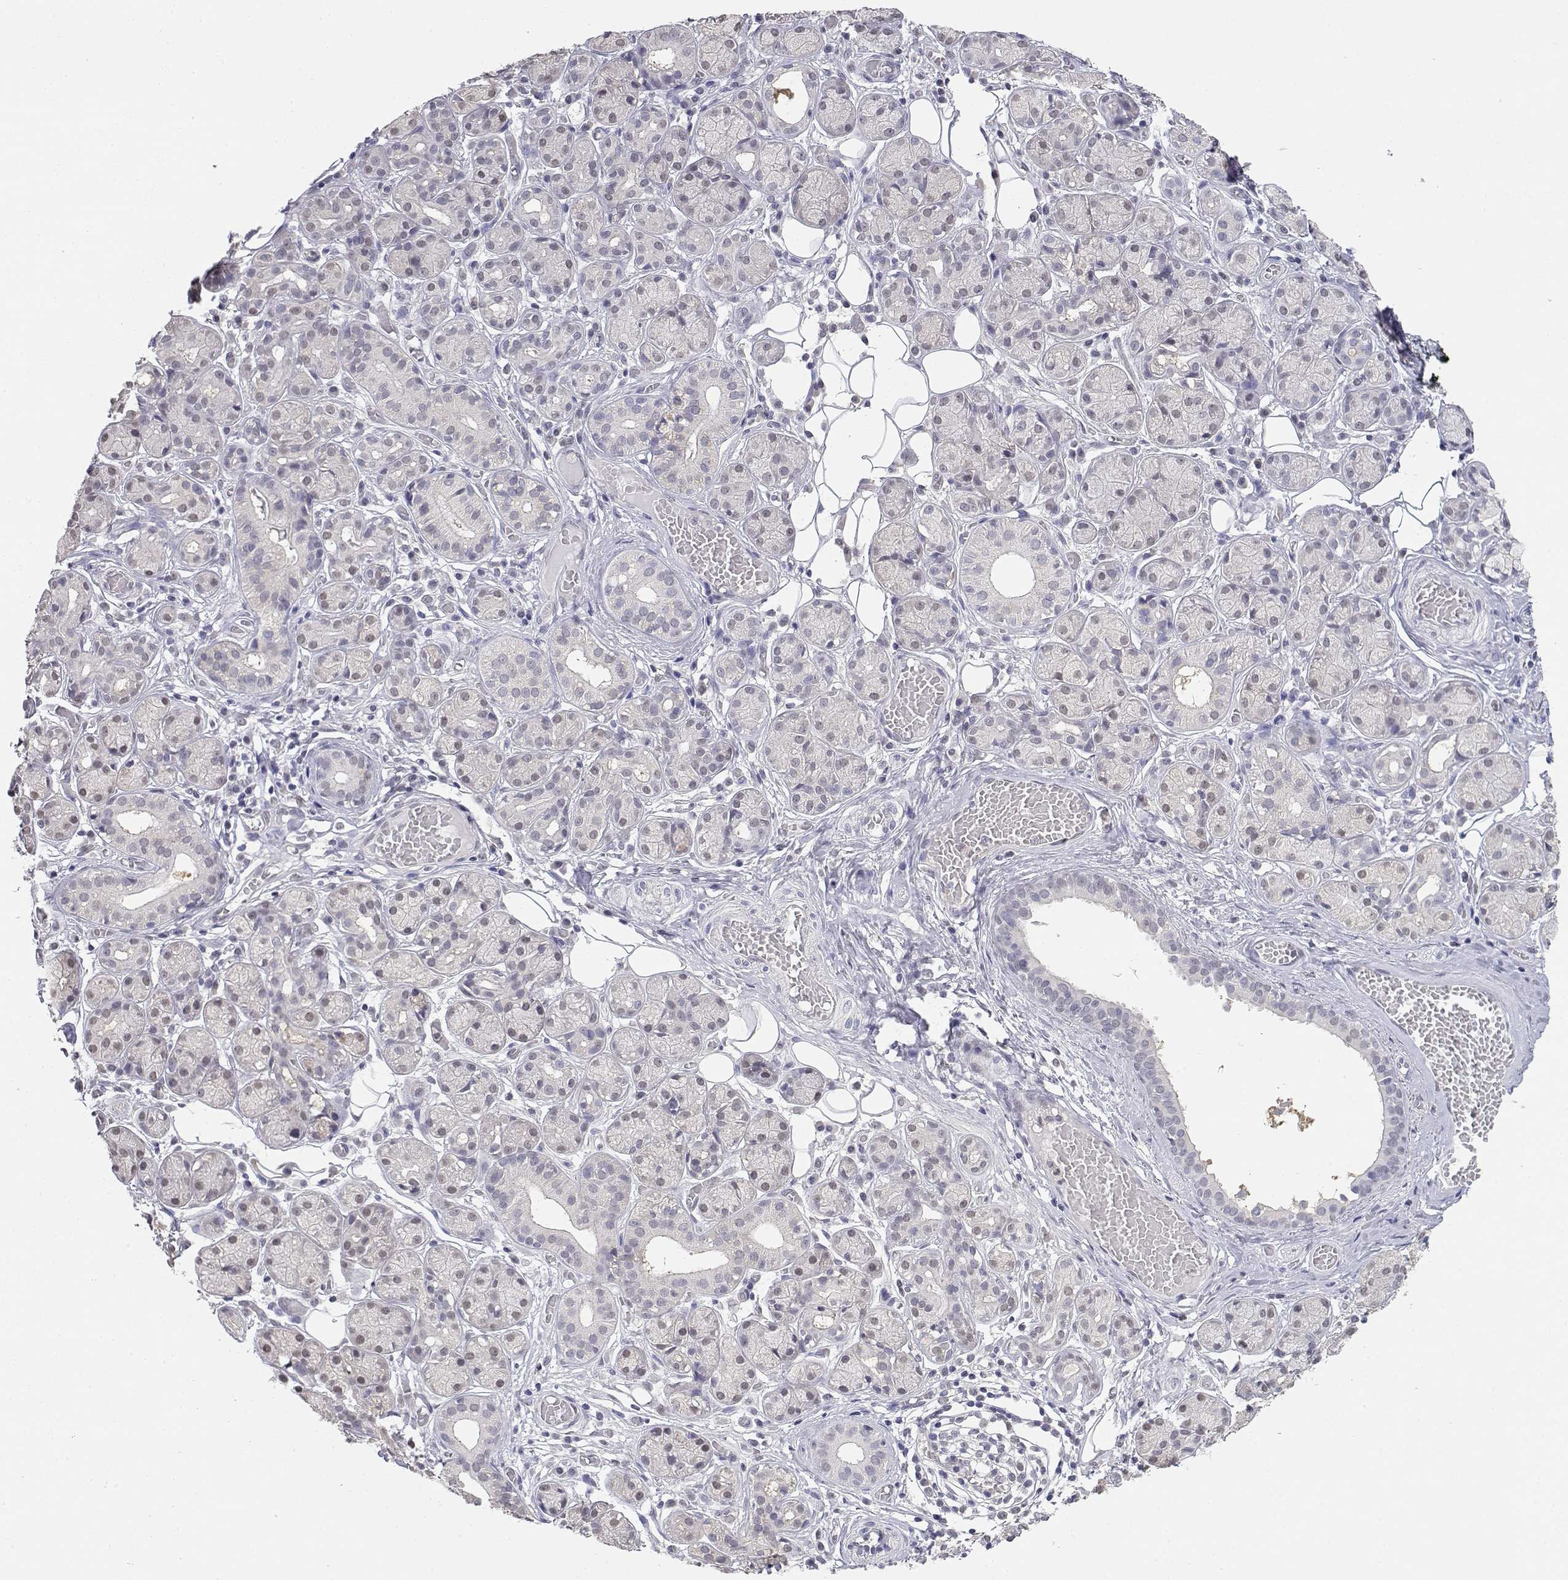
{"staining": {"intensity": "negative", "quantity": "none", "location": "none"}, "tissue": "salivary gland", "cell_type": "Glandular cells", "image_type": "normal", "snomed": [{"axis": "morphology", "description": "Normal tissue, NOS"}, {"axis": "topography", "description": "Salivary gland"}, {"axis": "topography", "description": "Peripheral nerve tissue"}], "caption": "Glandular cells are negative for brown protein staining in normal salivary gland. (IHC, brightfield microscopy, high magnification).", "gene": "ADA", "patient": {"sex": "male", "age": 71}}